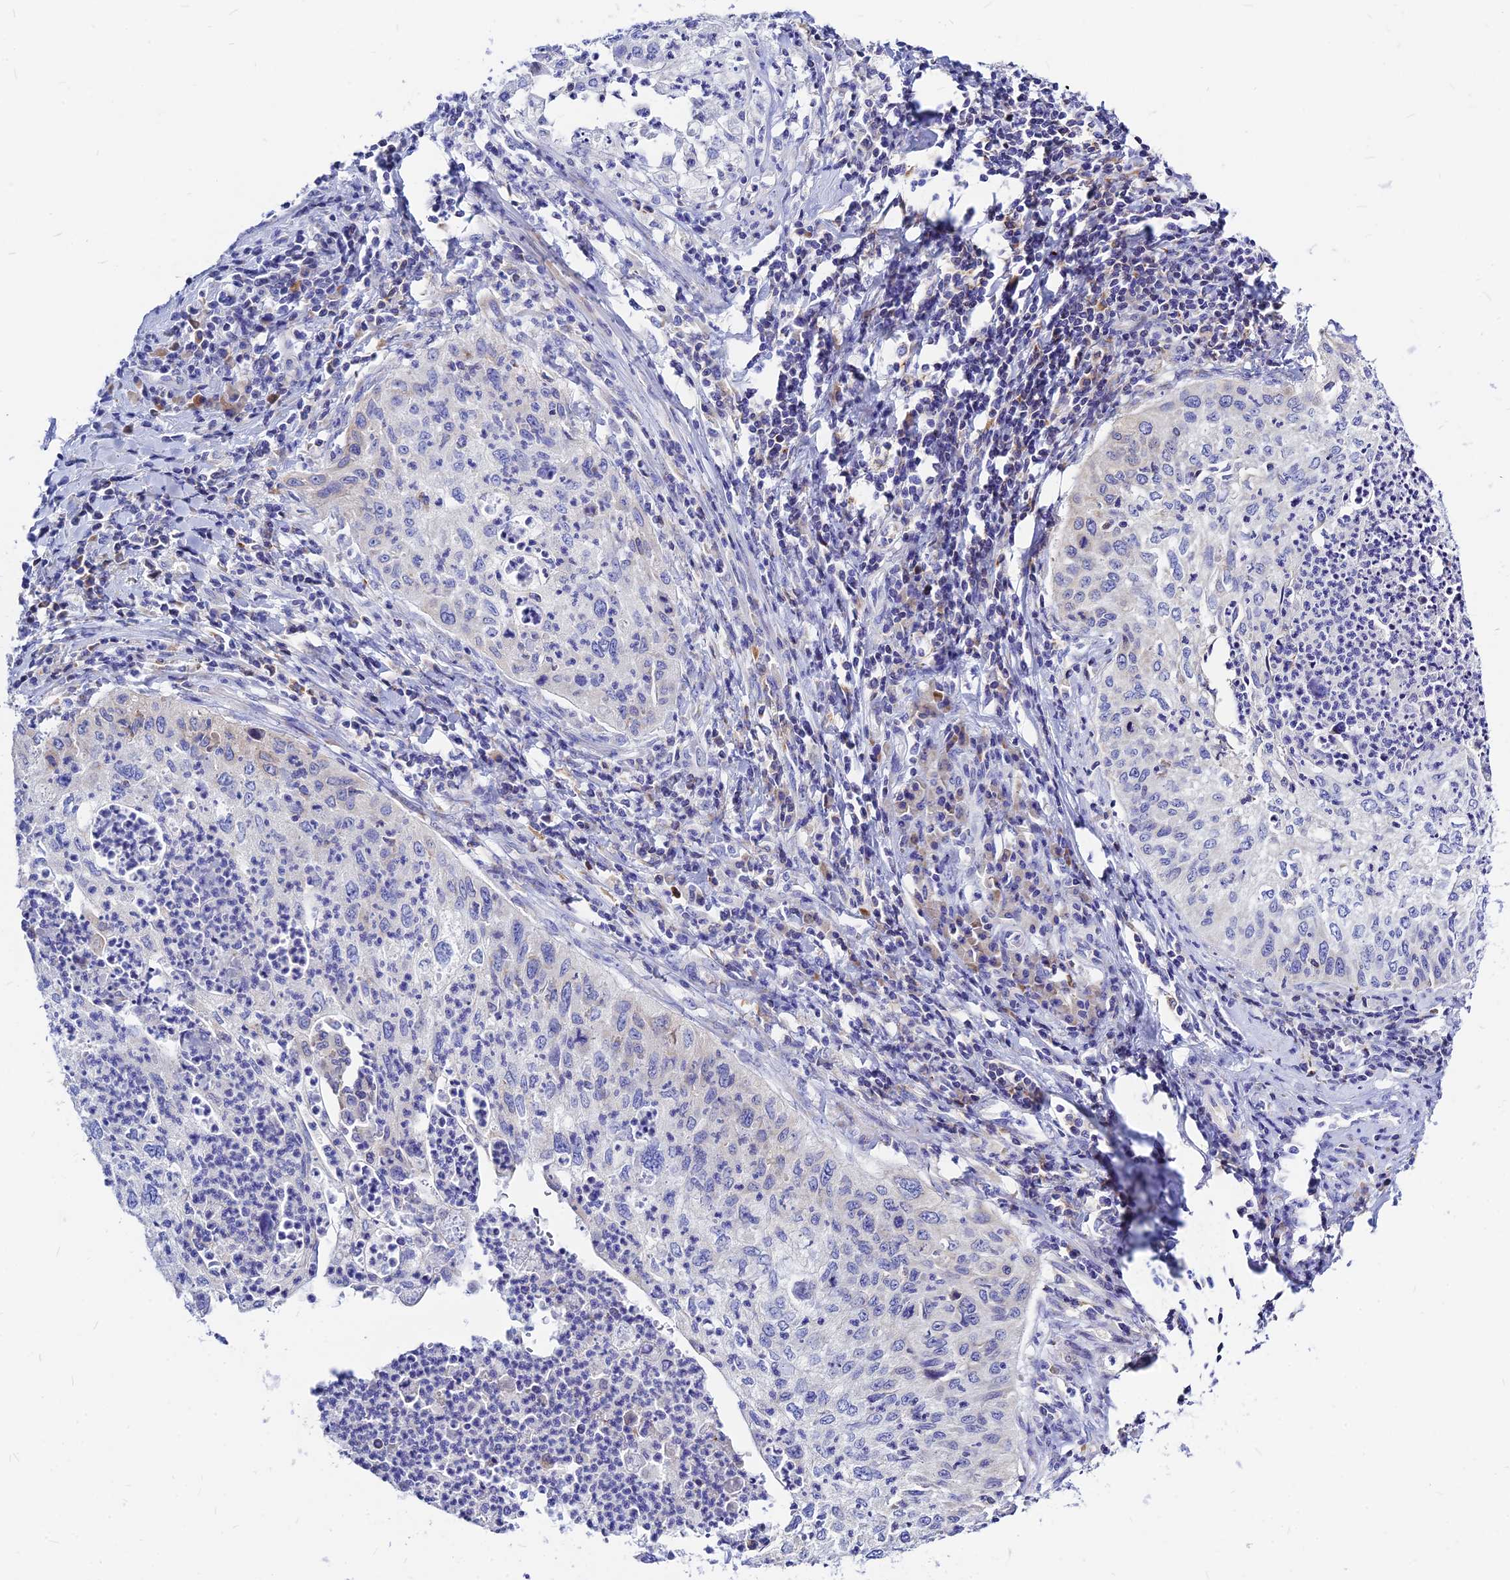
{"staining": {"intensity": "negative", "quantity": "none", "location": "none"}, "tissue": "cervical cancer", "cell_type": "Tumor cells", "image_type": "cancer", "snomed": [{"axis": "morphology", "description": "Squamous cell carcinoma, NOS"}, {"axis": "topography", "description": "Cervix"}], "caption": "Immunohistochemistry micrograph of human squamous cell carcinoma (cervical) stained for a protein (brown), which reveals no positivity in tumor cells.", "gene": "CNOT6", "patient": {"sex": "female", "age": 30}}